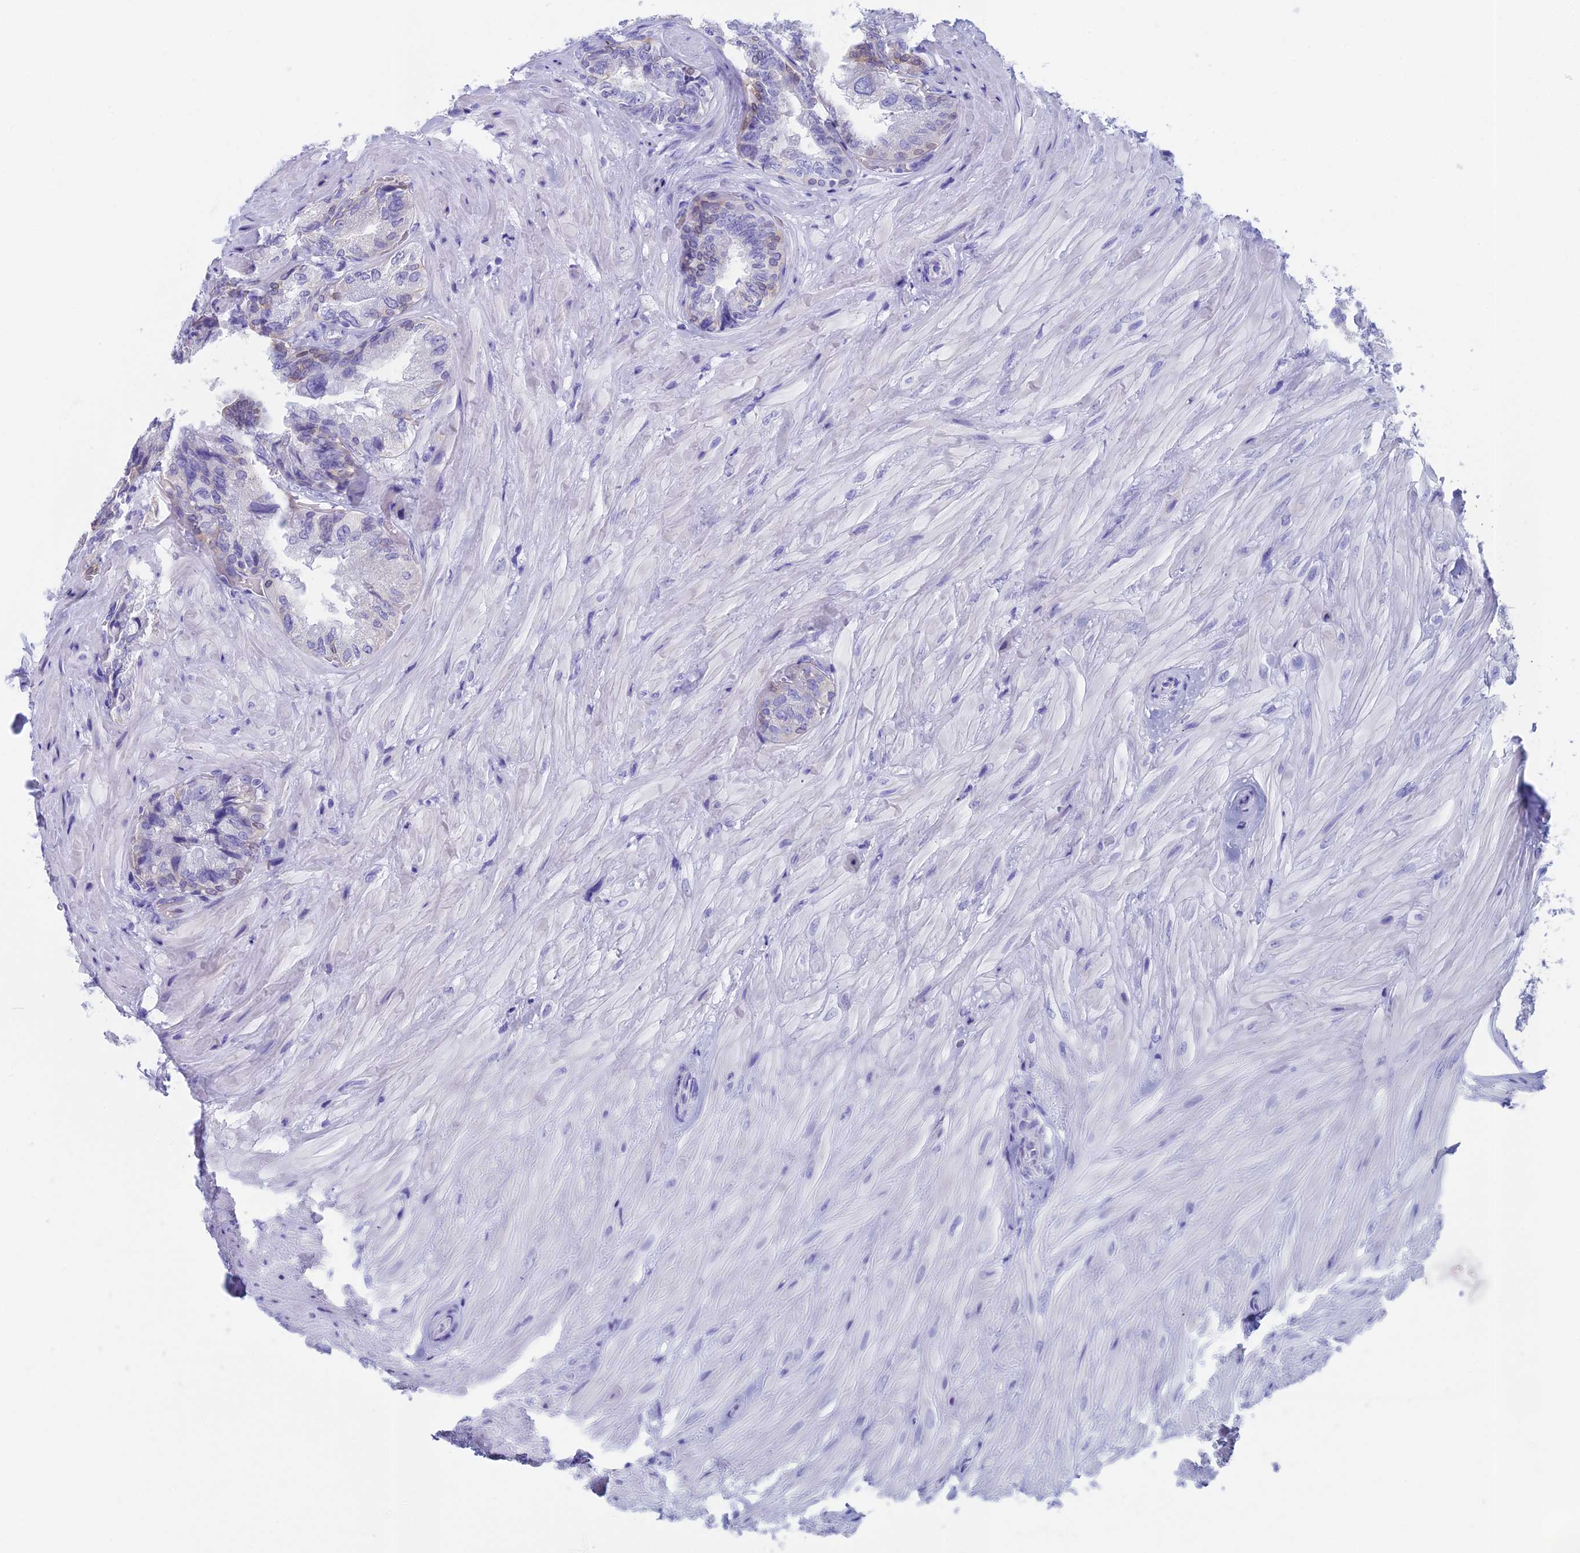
{"staining": {"intensity": "weak", "quantity": "<25%", "location": "cytoplasmic/membranous"}, "tissue": "seminal vesicle", "cell_type": "Glandular cells", "image_type": "normal", "snomed": [{"axis": "morphology", "description": "Normal tissue, NOS"}, {"axis": "topography", "description": "Prostate and seminal vesicle, NOS"}, {"axis": "topography", "description": "Prostate"}, {"axis": "topography", "description": "Seminal veicle"}], "caption": "A high-resolution histopathology image shows immunohistochemistry staining of normal seminal vesicle, which displays no significant positivity in glandular cells.", "gene": "CAPS", "patient": {"sex": "male", "age": 67}}